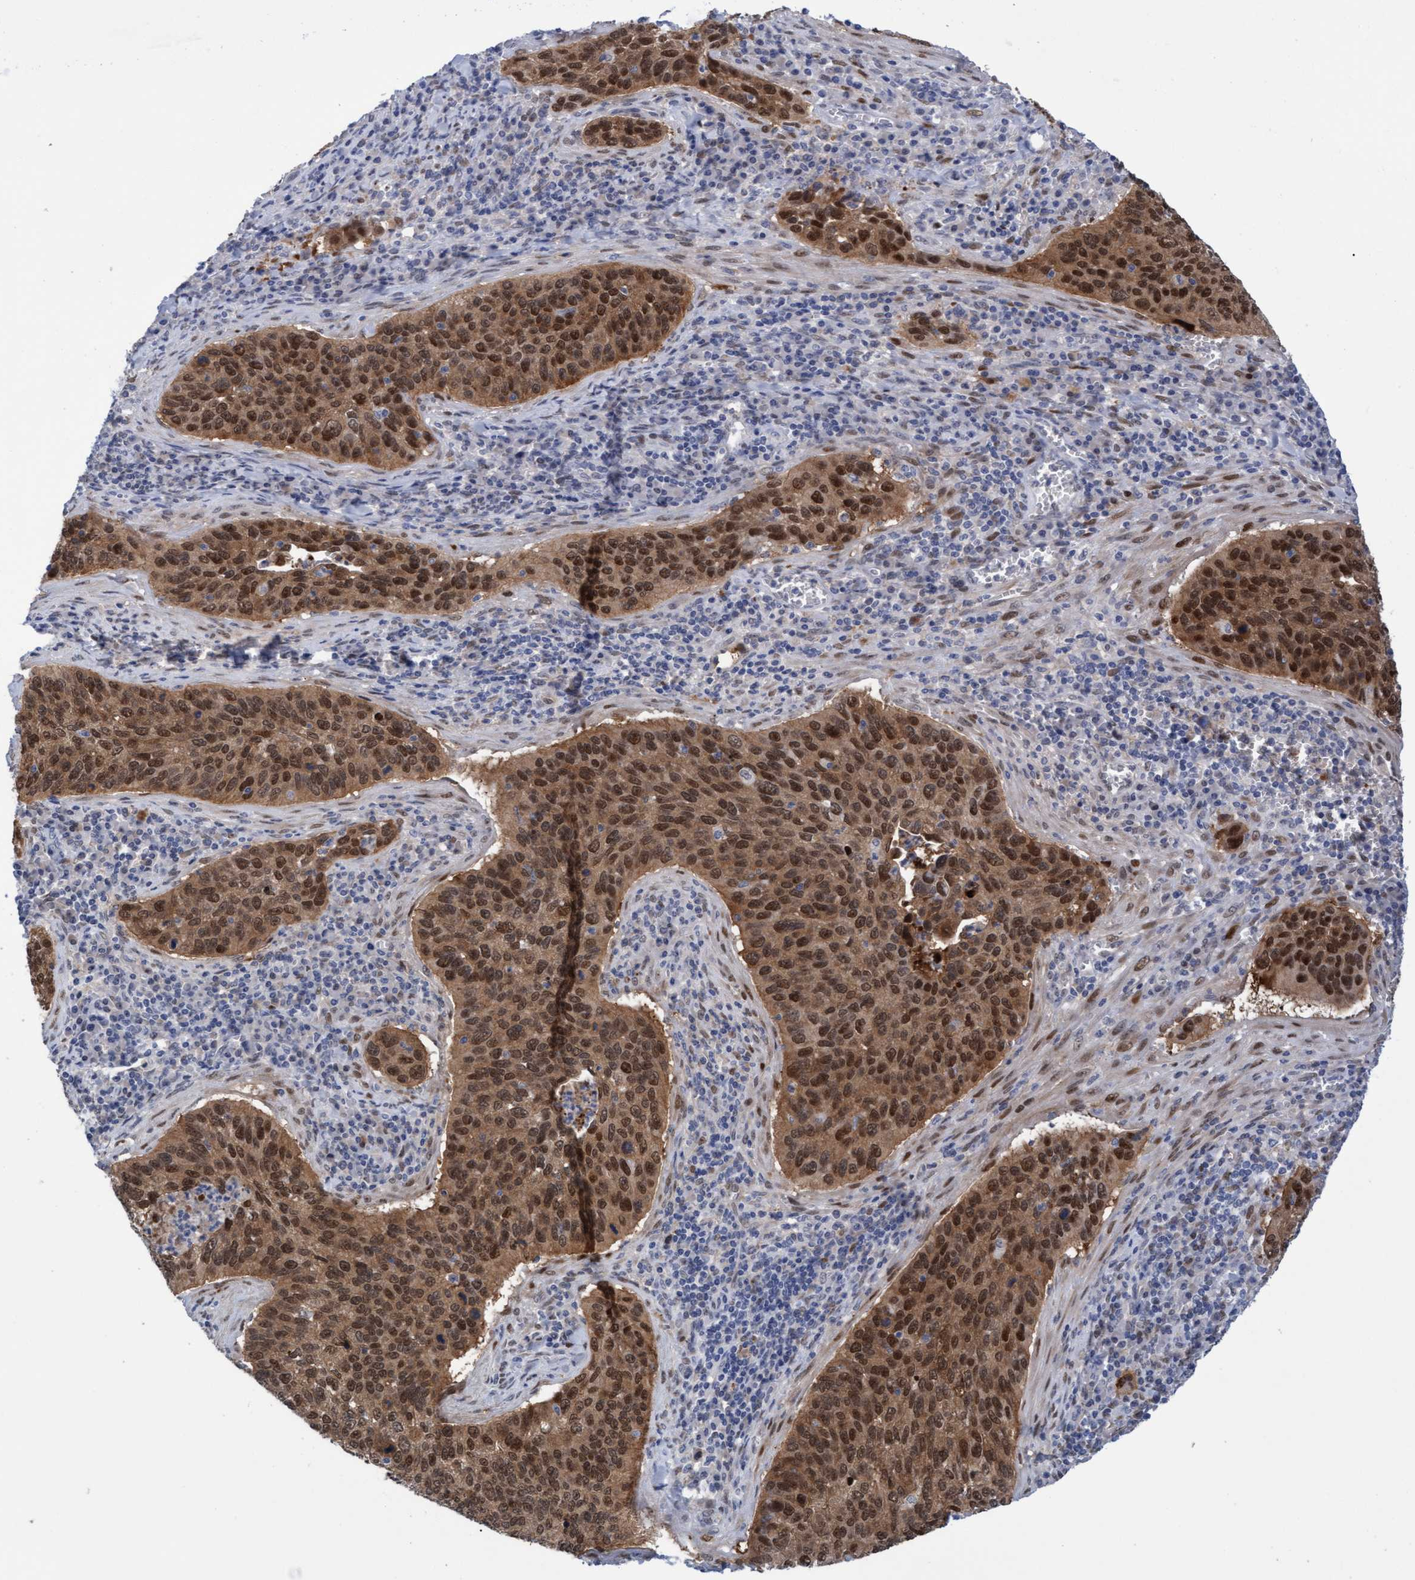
{"staining": {"intensity": "strong", "quantity": ">75%", "location": "cytoplasmic/membranous,nuclear"}, "tissue": "cervical cancer", "cell_type": "Tumor cells", "image_type": "cancer", "snomed": [{"axis": "morphology", "description": "Squamous cell carcinoma, NOS"}, {"axis": "topography", "description": "Cervix"}], "caption": "Protein staining of cervical squamous cell carcinoma tissue reveals strong cytoplasmic/membranous and nuclear staining in about >75% of tumor cells.", "gene": "PINX1", "patient": {"sex": "female", "age": 53}}